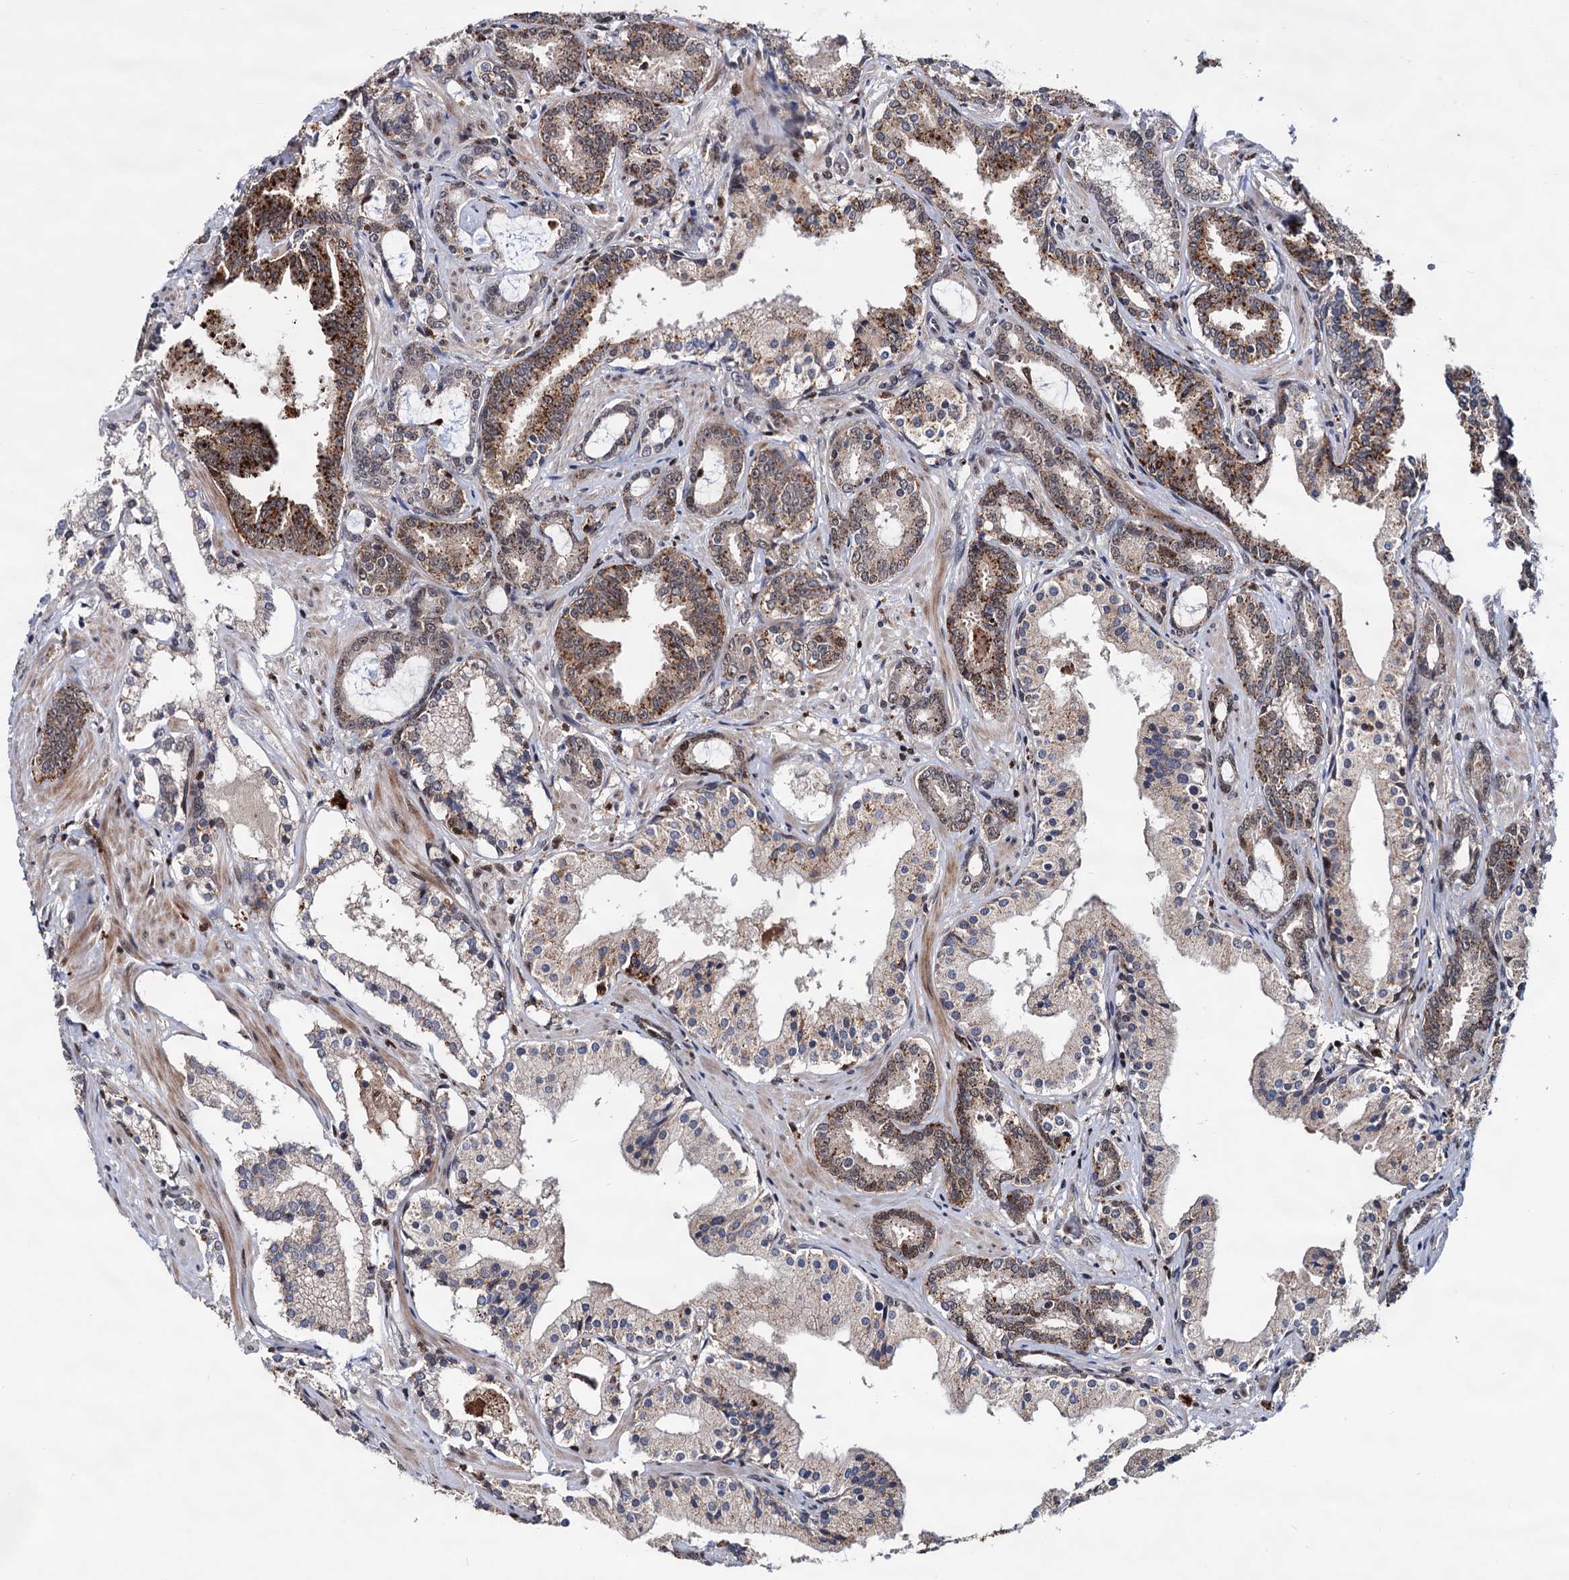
{"staining": {"intensity": "weak", "quantity": "<25%", "location": "cytoplasmic/membranous"}, "tissue": "prostate cancer", "cell_type": "Tumor cells", "image_type": "cancer", "snomed": [{"axis": "morphology", "description": "Adenocarcinoma, High grade"}, {"axis": "topography", "description": "Prostate"}], "caption": "DAB immunohistochemical staining of prostate cancer (high-grade adenocarcinoma) displays no significant expression in tumor cells.", "gene": "RNASEH2B", "patient": {"sex": "male", "age": 58}}